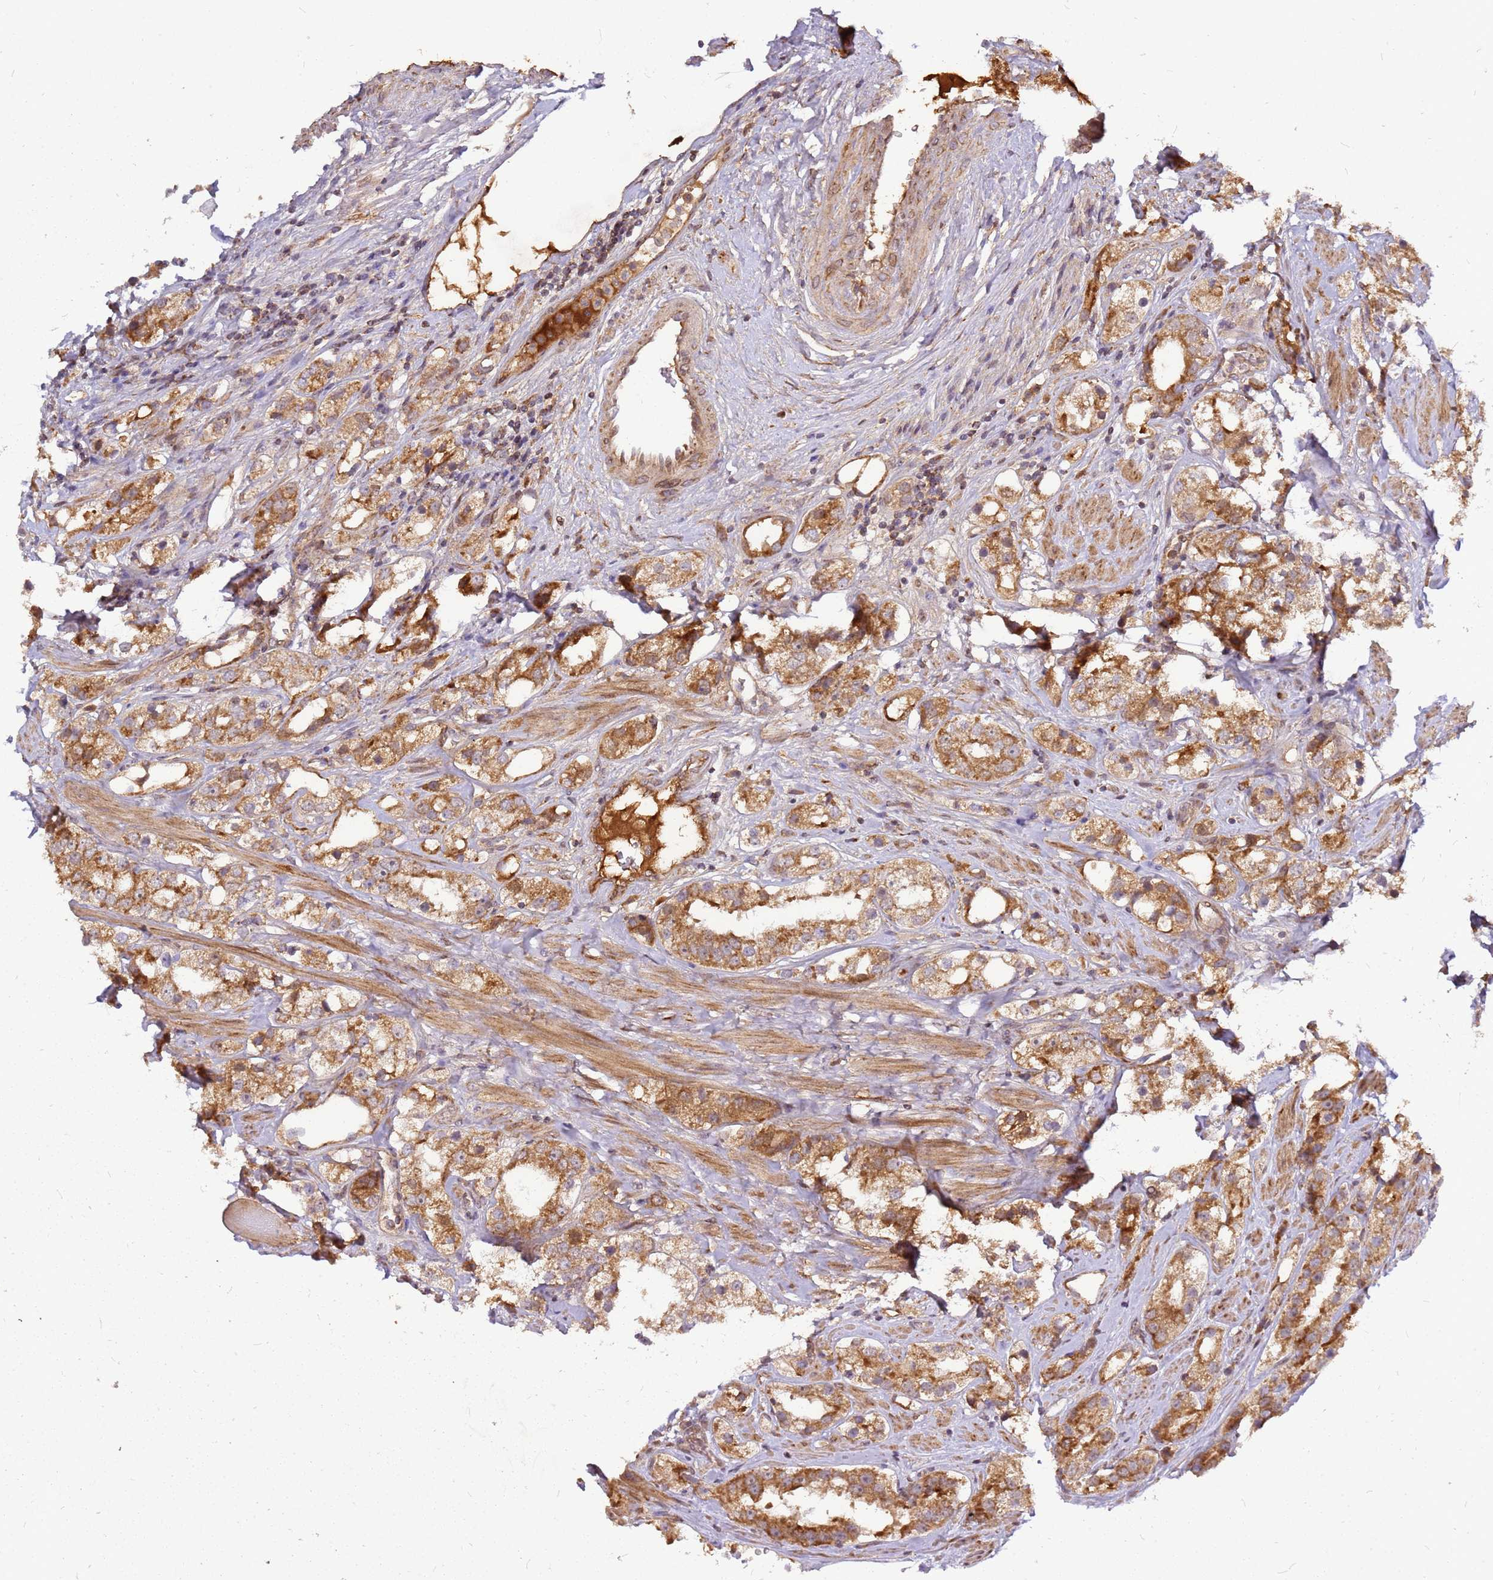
{"staining": {"intensity": "moderate", "quantity": ">75%", "location": "cytoplasmic/membranous"}, "tissue": "prostate cancer", "cell_type": "Tumor cells", "image_type": "cancer", "snomed": [{"axis": "morphology", "description": "Adenocarcinoma, NOS"}, {"axis": "topography", "description": "Prostate"}], "caption": "A medium amount of moderate cytoplasmic/membranous positivity is seen in about >75% of tumor cells in prostate cancer tissue. (brown staining indicates protein expression, while blue staining denotes nuclei).", "gene": "CCDC159", "patient": {"sex": "male", "age": 79}}